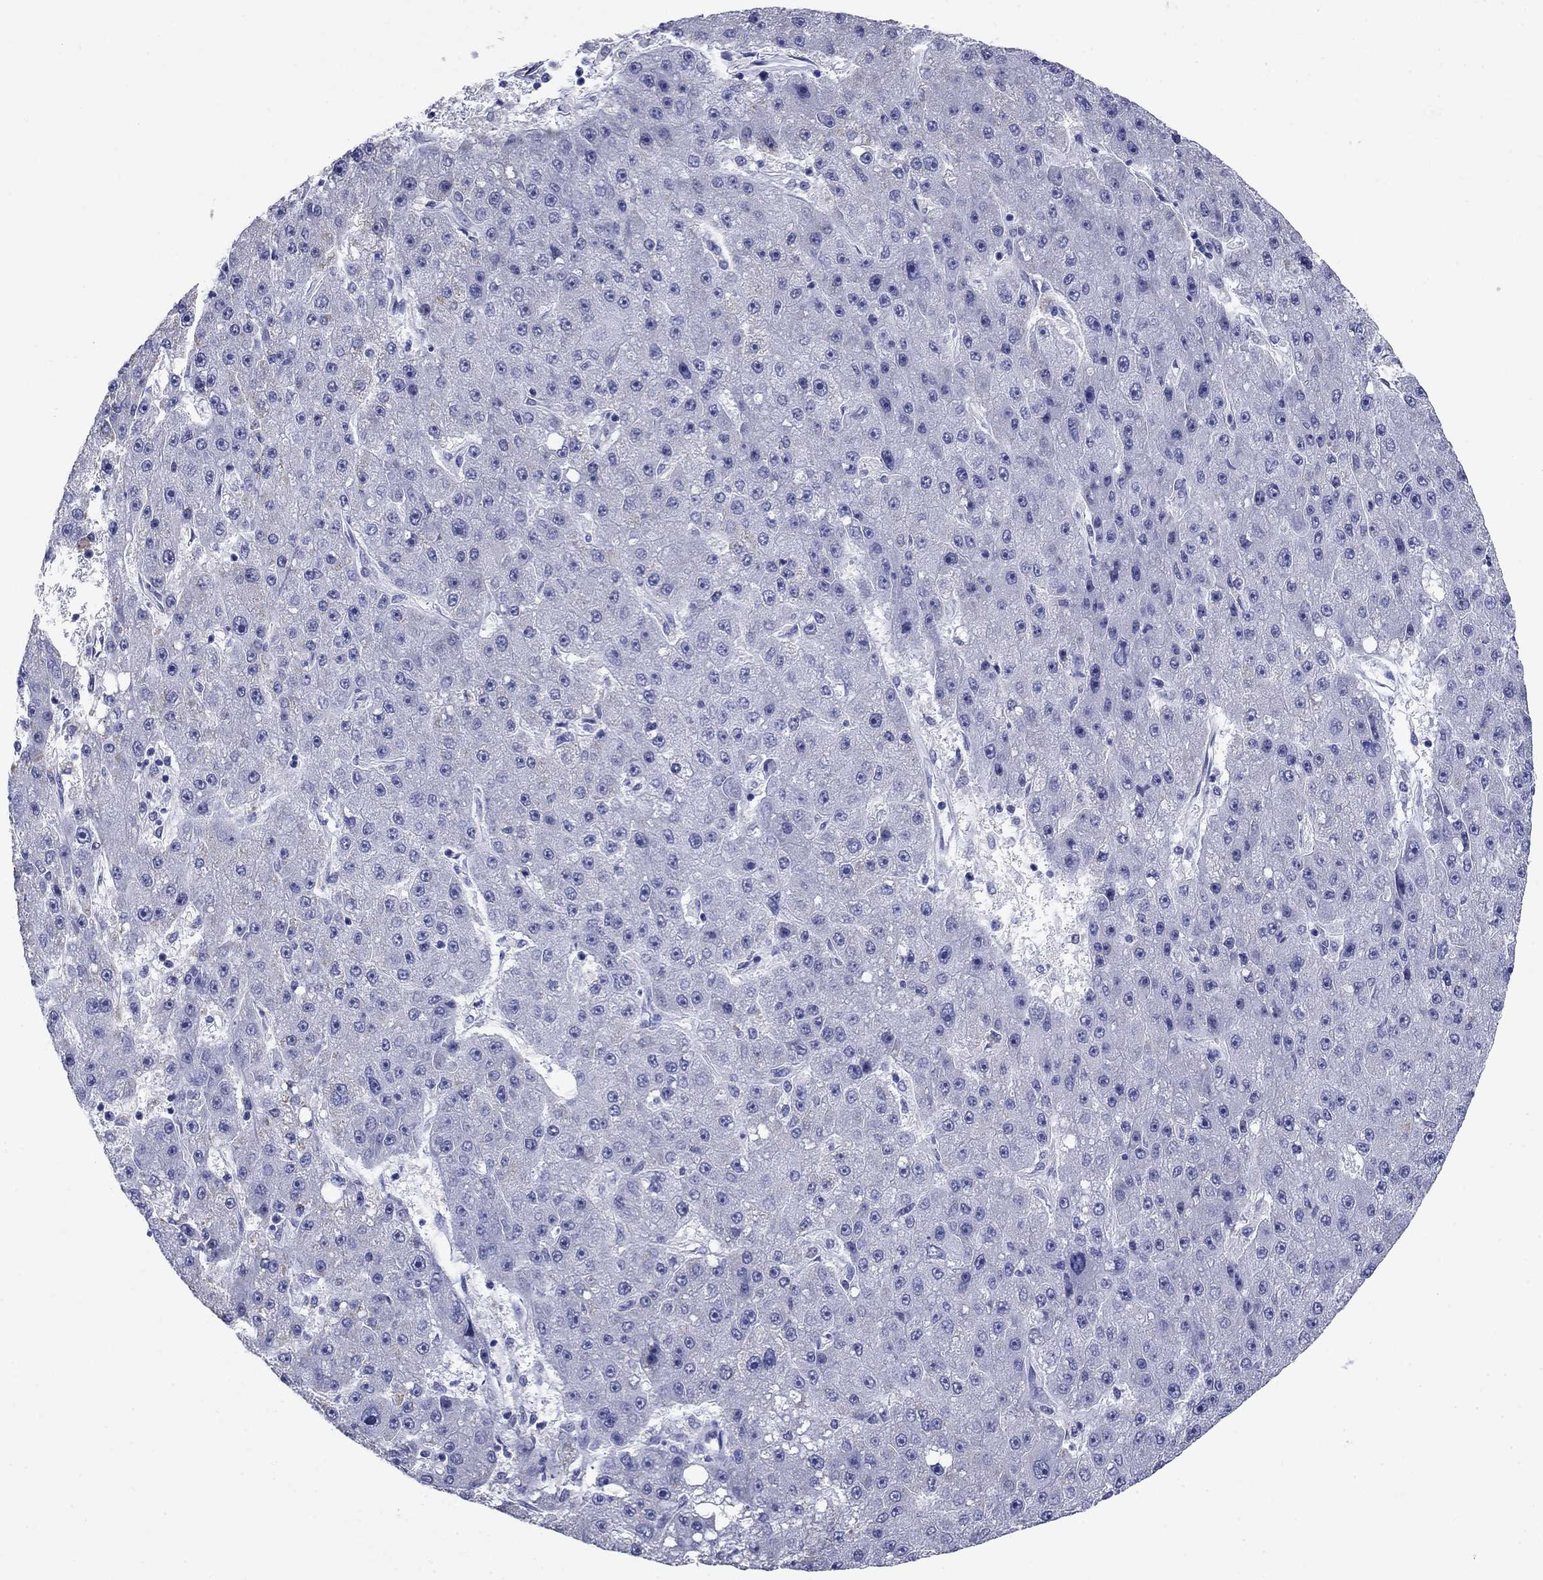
{"staining": {"intensity": "negative", "quantity": "none", "location": "none"}, "tissue": "liver cancer", "cell_type": "Tumor cells", "image_type": "cancer", "snomed": [{"axis": "morphology", "description": "Carcinoma, Hepatocellular, NOS"}, {"axis": "topography", "description": "Liver"}], "caption": "The IHC histopathology image has no significant expression in tumor cells of liver cancer (hepatocellular carcinoma) tissue.", "gene": "PRKCG", "patient": {"sex": "male", "age": 67}}